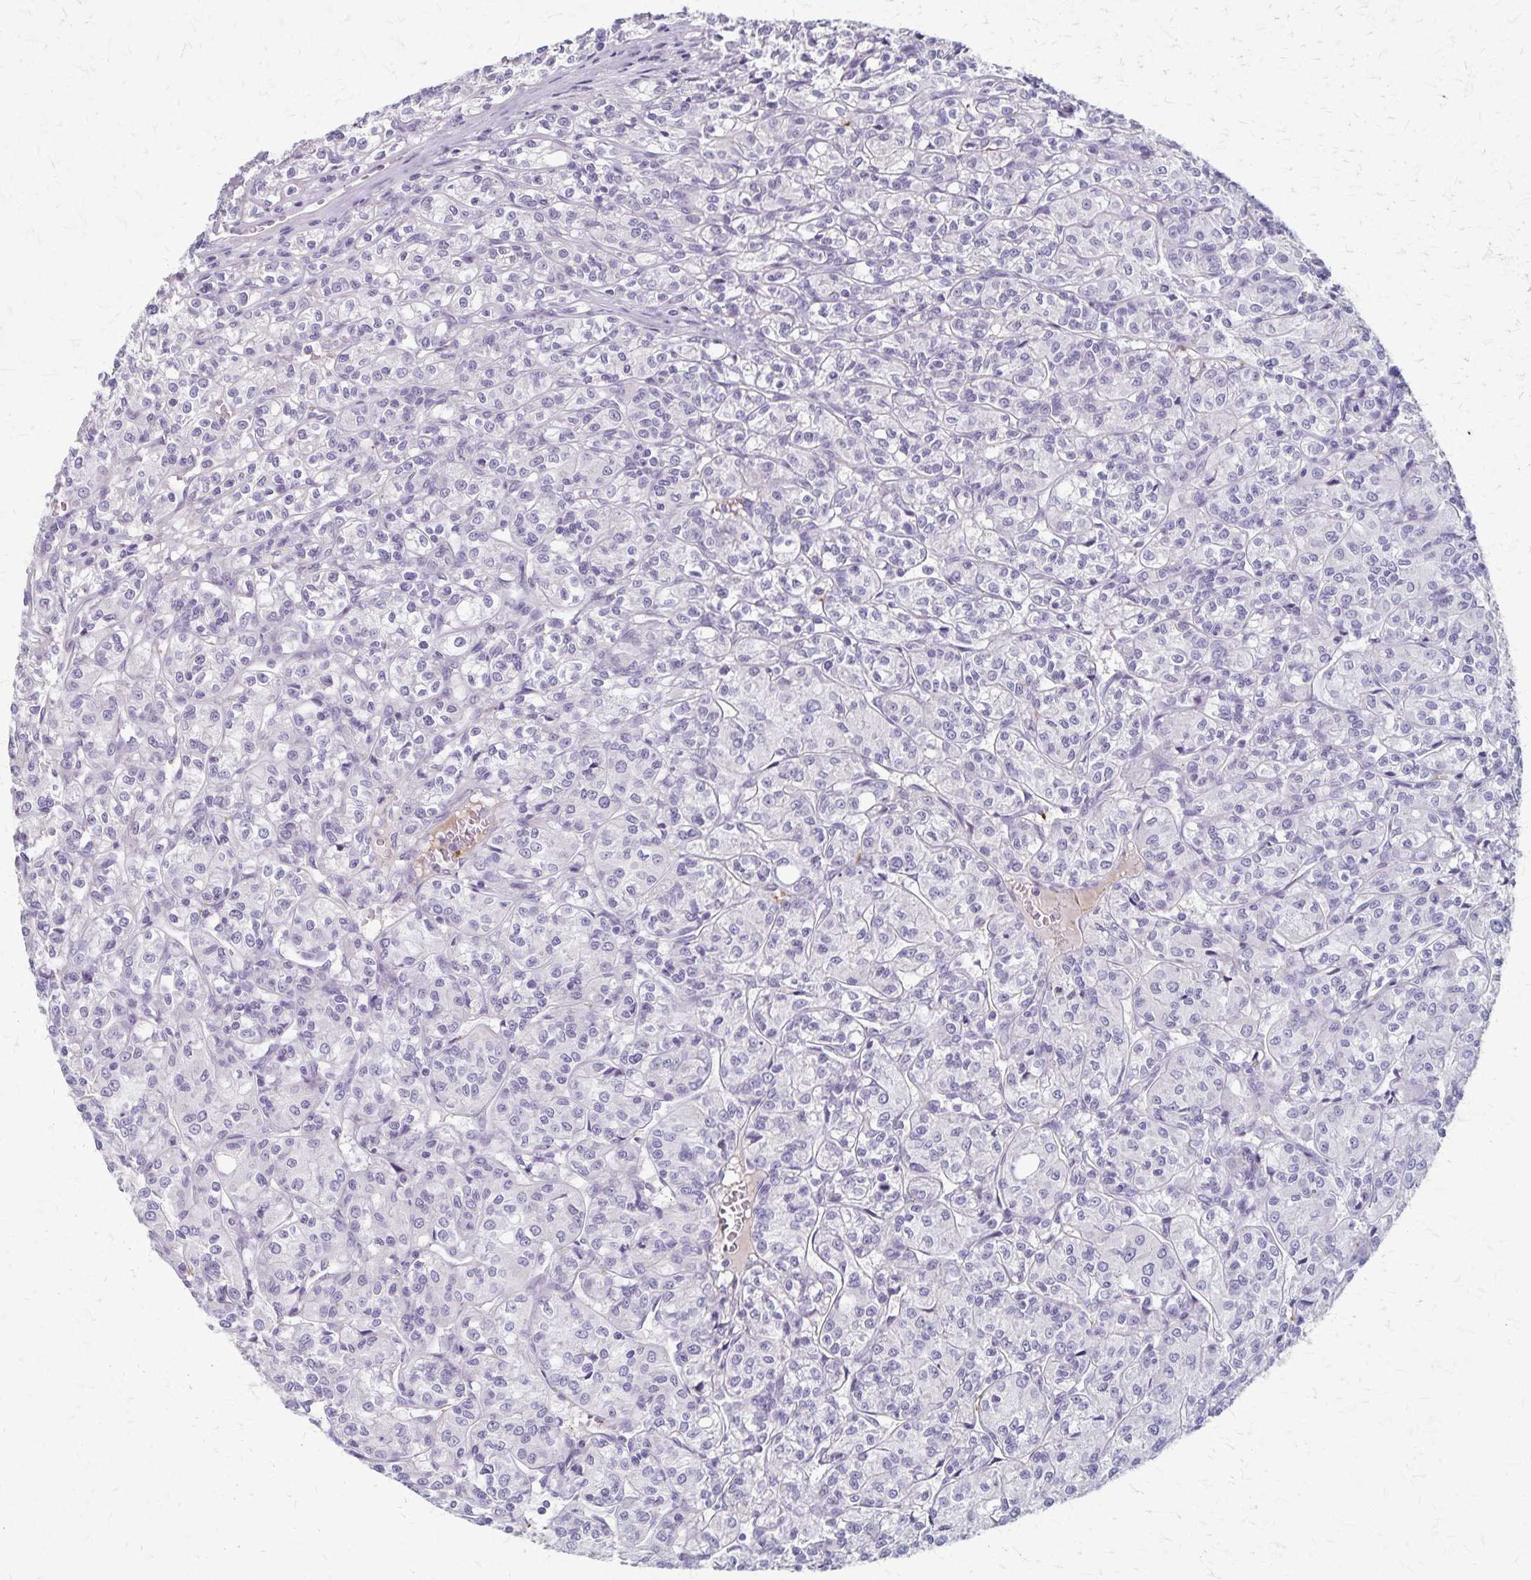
{"staining": {"intensity": "negative", "quantity": "none", "location": "none"}, "tissue": "renal cancer", "cell_type": "Tumor cells", "image_type": "cancer", "snomed": [{"axis": "morphology", "description": "Adenocarcinoma, NOS"}, {"axis": "topography", "description": "Kidney"}], "caption": "A photomicrograph of human adenocarcinoma (renal) is negative for staining in tumor cells.", "gene": "RASL10B", "patient": {"sex": "male", "age": 36}}